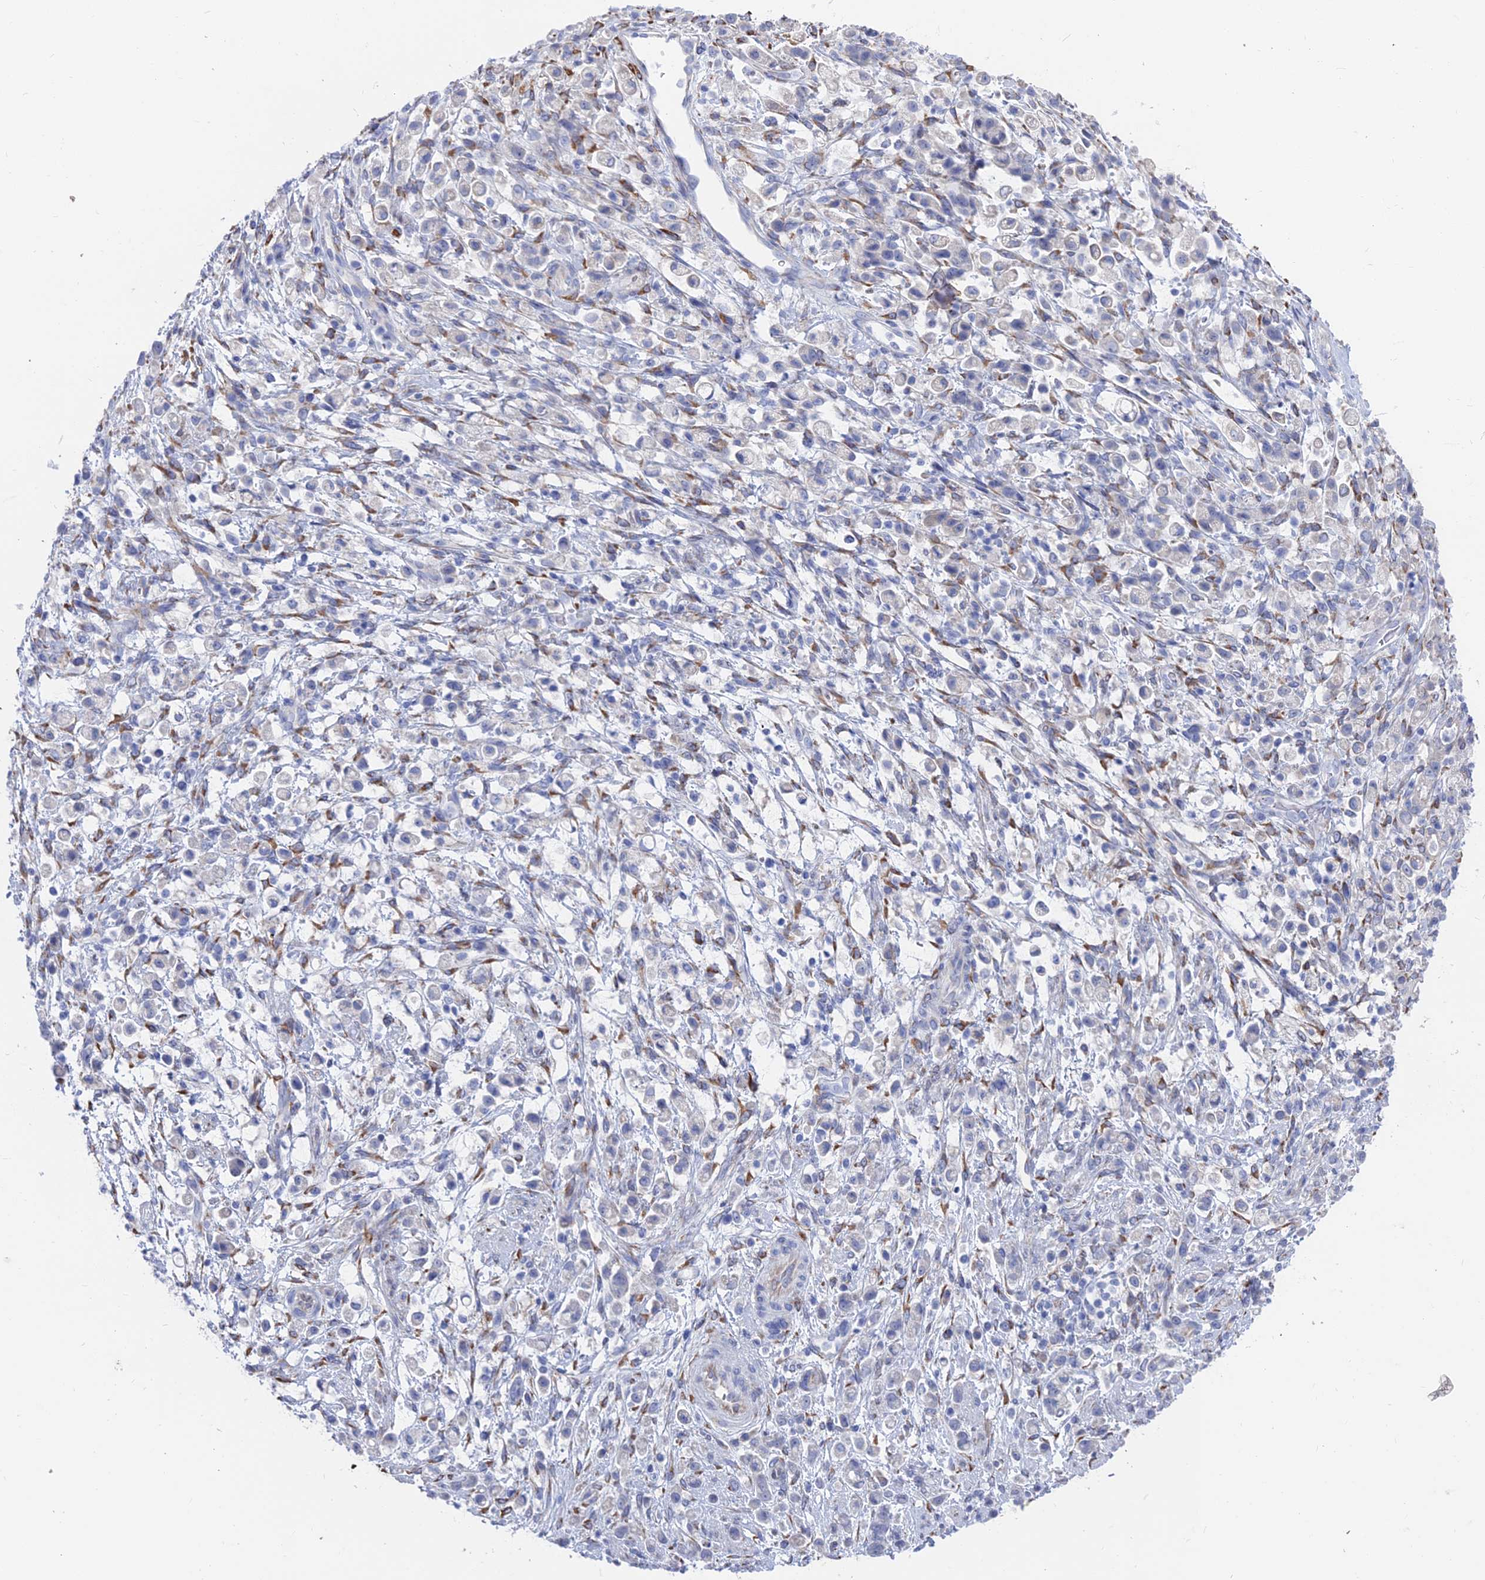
{"staining": {"intensity": "negative", "quantity": "none", "location": "none"}, "tissue": "stomach cancer", "cell_type": "Tumor cells", "image_type": "cancer", "snomed": [{"axis": "morphology", "description": "Adenocarcinoma, NOS"}, {"axis": "topography", "description": "Stomach"}], "caption": "Image shows no significant protein positivity in tumor cells of stomach cancer (adenocarcinoma).", "gene": "TNNT3", "patient": {"sex": "female", "age": 60}}